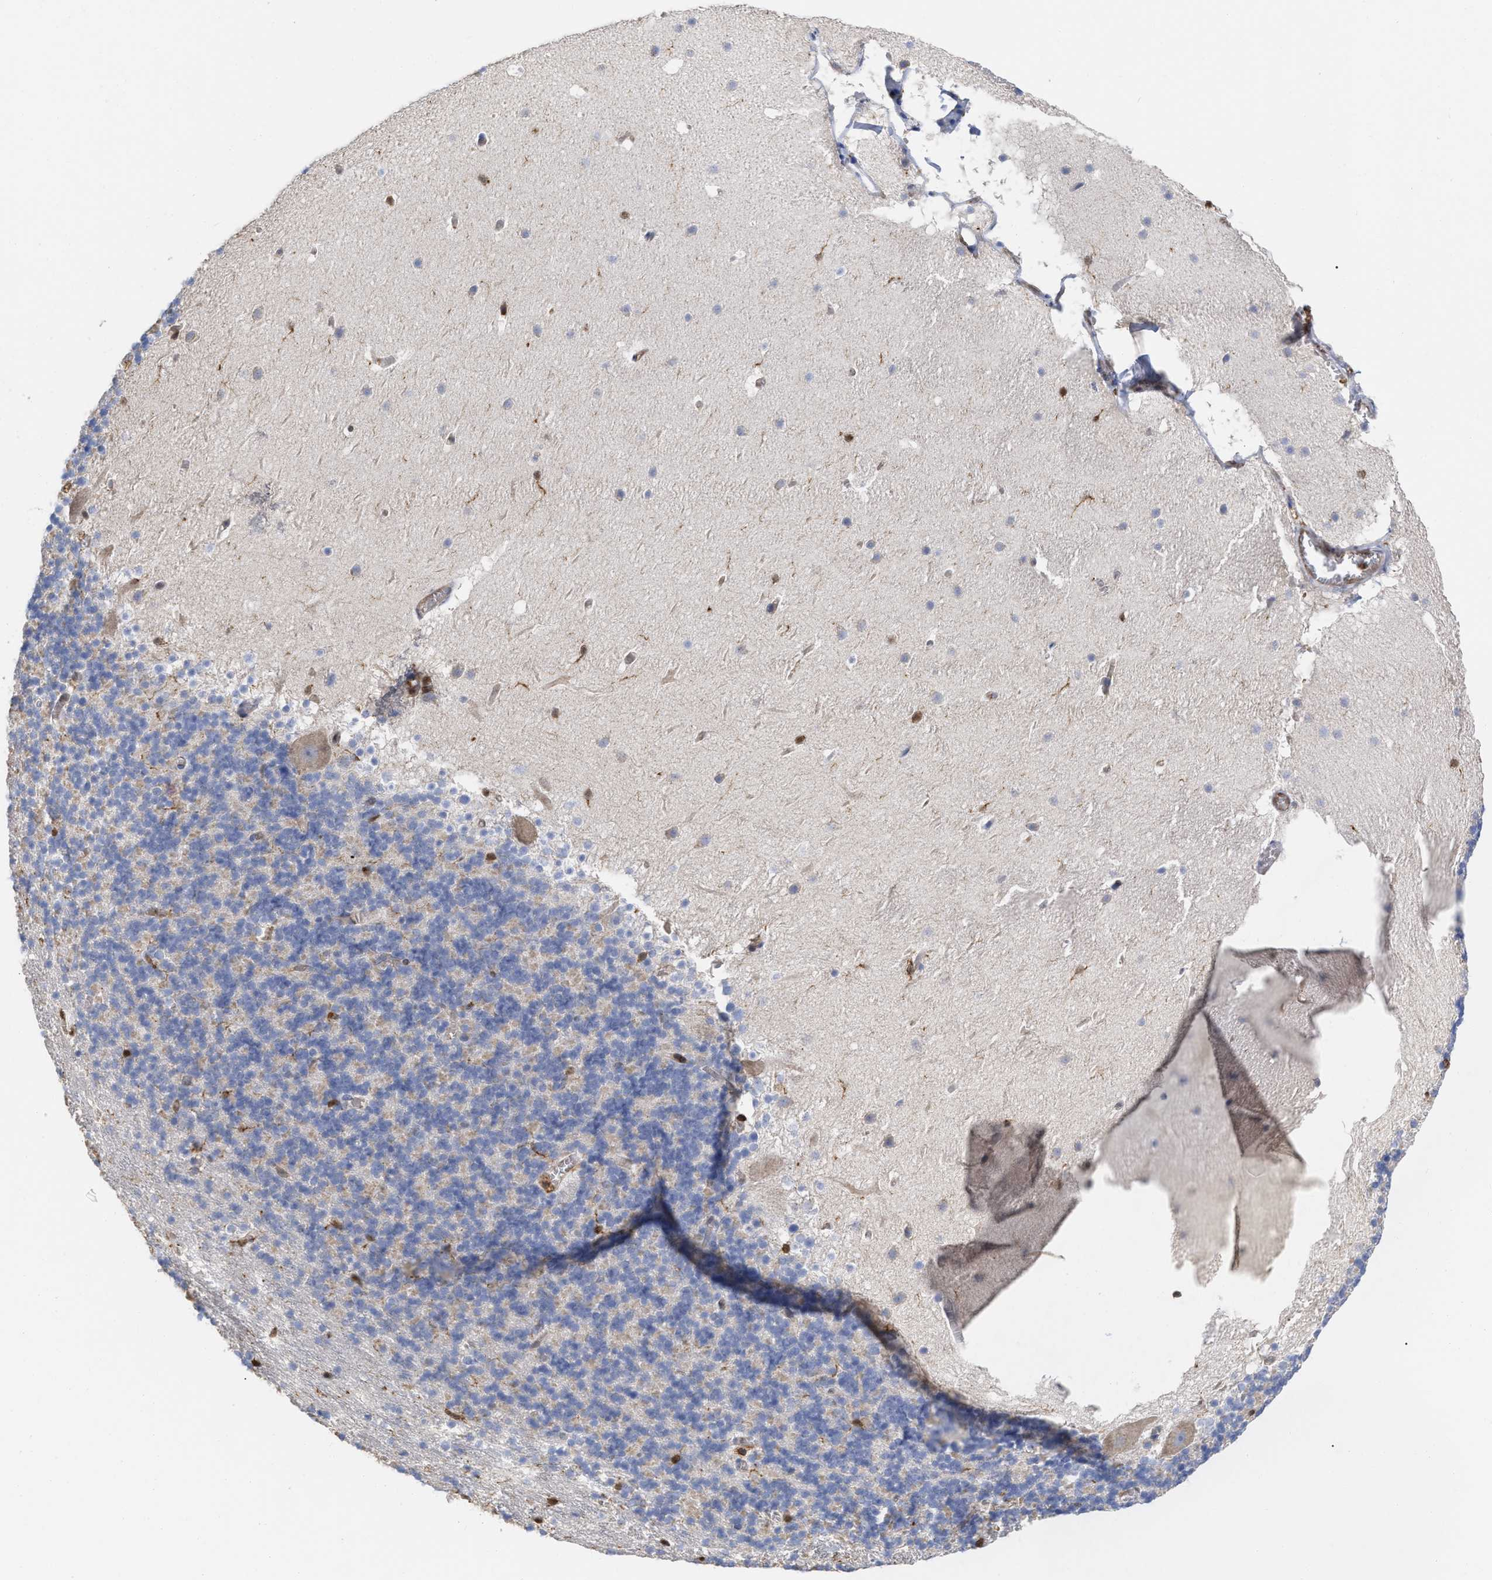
{"staining": {"intensity": "negative", "quantity": "none", "location": "none"}, "tissue": "cerebellum", "cell_type": "Cells in granular layer", "image_type": "normal", "snomed": [{"axis": "morphology", "description": "Normal tissue, NOS"}, {"axis": "topography", "description": "Cerebellum"}], "caption": "Cells in granular layer are negative for protein expression in unremarkable human cerebellum. The staining is performed using DAB brown chromogen with nuclei counter-stained in using hematoxylin.", "gene": "GIMAP4", "patient": {"sex": "male", "age": 45}}